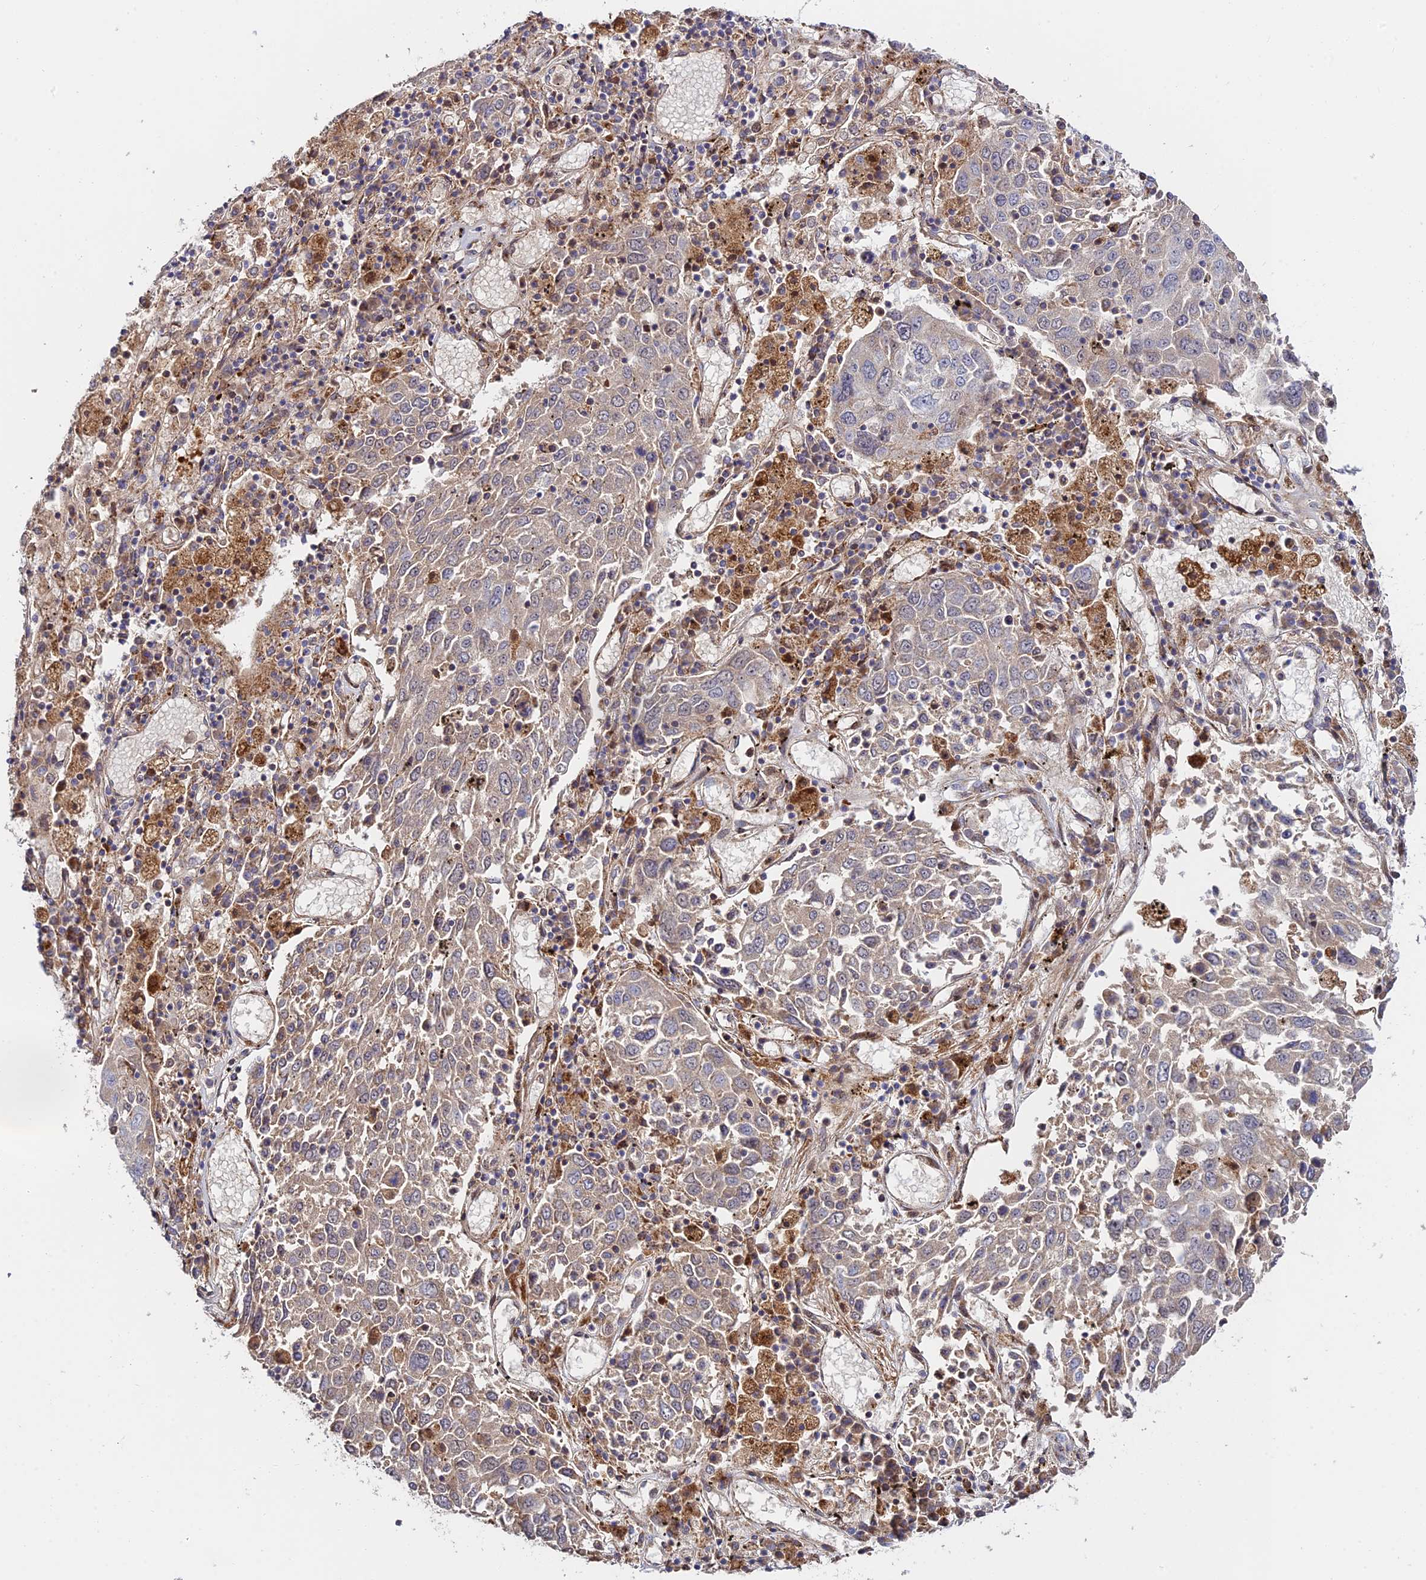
{"staining": {"intensity": "negative", "quantity": "none", "location": "none"}, "tissue": "lung cancer", "cell_type": "Tumor cells", "image_type": "cancer", "snomed": [{"axis": "morphology", "description": "Squamous cell carcinoma, NOS"}, {"axis": "topography", "description": "Lung"}], "caption": "Image shows no significant protein staining in tumor cells of lung cancer (squamous cell carcinoma).", "gene": "FUOM", "patient": {"sex": "male", "age": 65}}